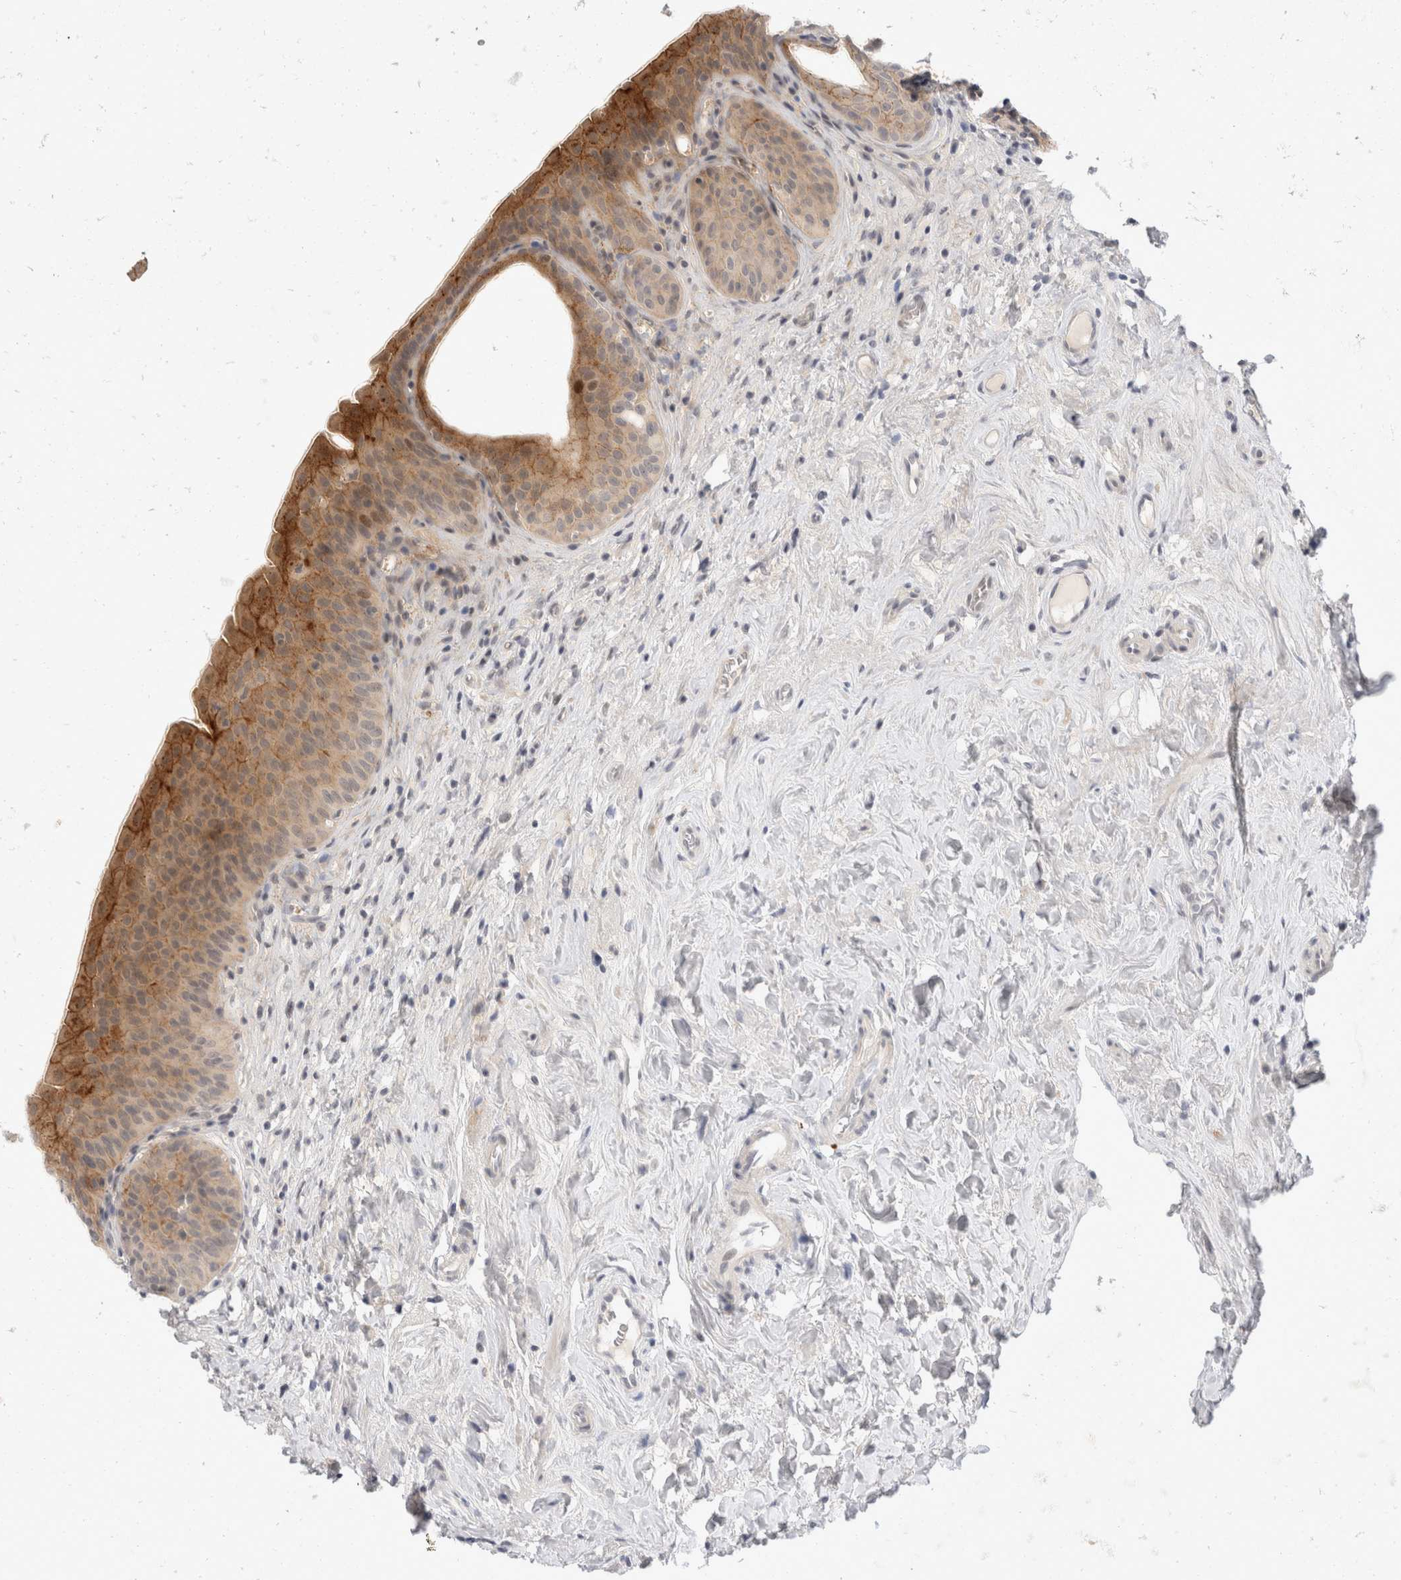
{"staining": {"intensity": "moderate", "quantity": ">75%", "location": "cytoplasmic/membranous"}, "tissue": "urinary bladder", "cell_type": "Urothelial cells", "image_type": "normal", "snomed": [{"axis": "morphology", "description": "Normal tissue, NOS"}, {"axis": "topography", "description": "Urinary bladder"}], "caption": "Immunohistochemical staining of unremarkable human urinary bladder reveals moderate cytoplasmic/membranous protein positivity in about >75% of urothelial cells. (DAB (3,3'-diaminobenzidine) = brown stain, brightfield microscopy at high magnification).", "gene": "TOM1L2", "patient": {"sex": "male", "age": 83}}